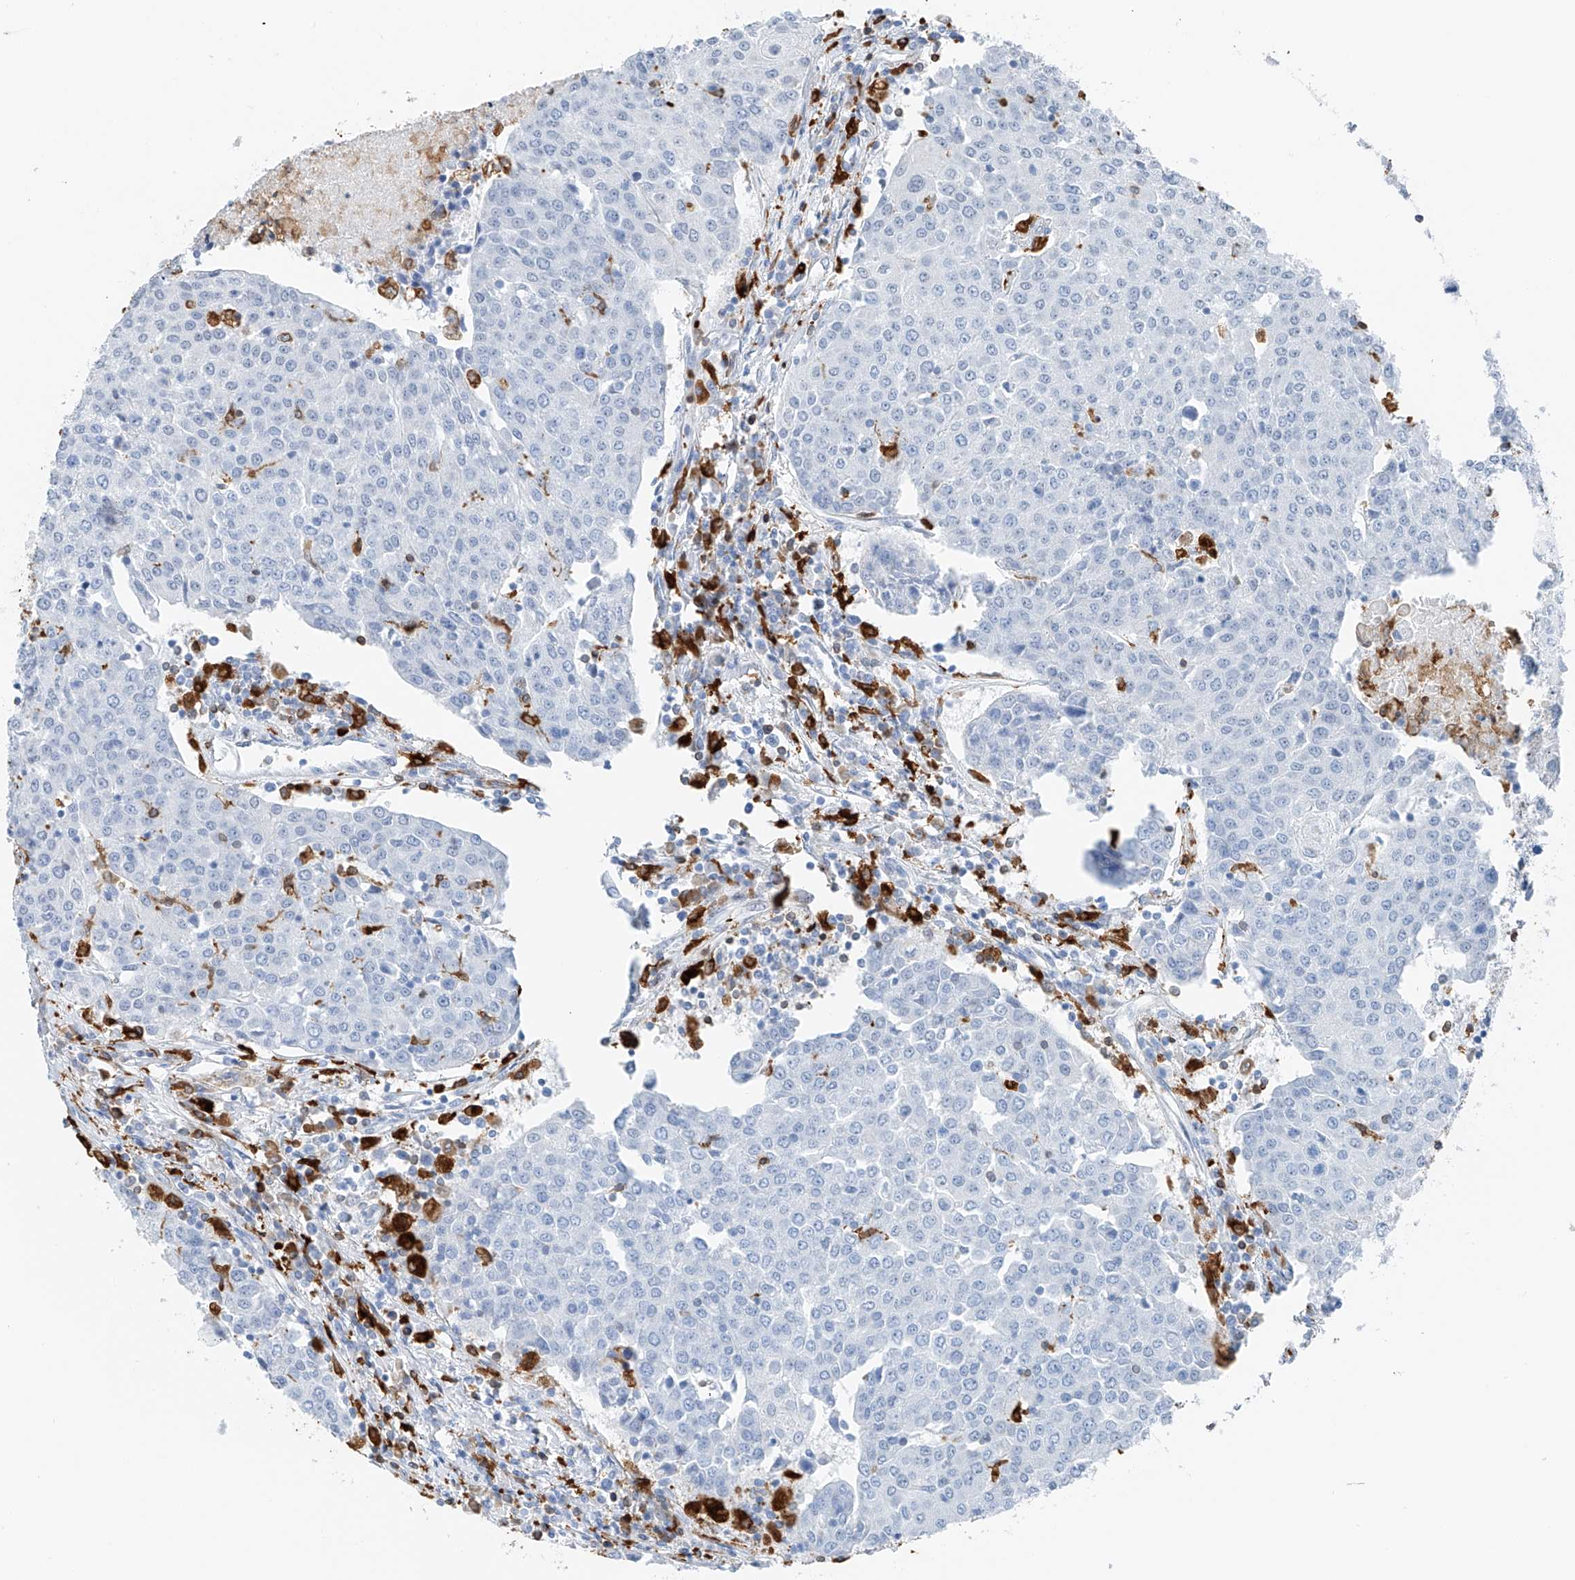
{"staining": {"intensity": "negative", "quantity": "none", "location": "none"}, "tissue": "urothelial cancer", "cell_type": "Tumor cells", "image_type": "cancer", "snomed": [{"axis": "morphology", "description": "Urothelial carcinoma, High grade"}, {"axis": "topography", "description": "Urinary bladder"}], "caption": "Protein analysis of high-grade urothelial carcinoma reveals no significant staining in tumor cells.", "gene": "TBXAS1", "patient": {"sex": "female", "age": 85}}